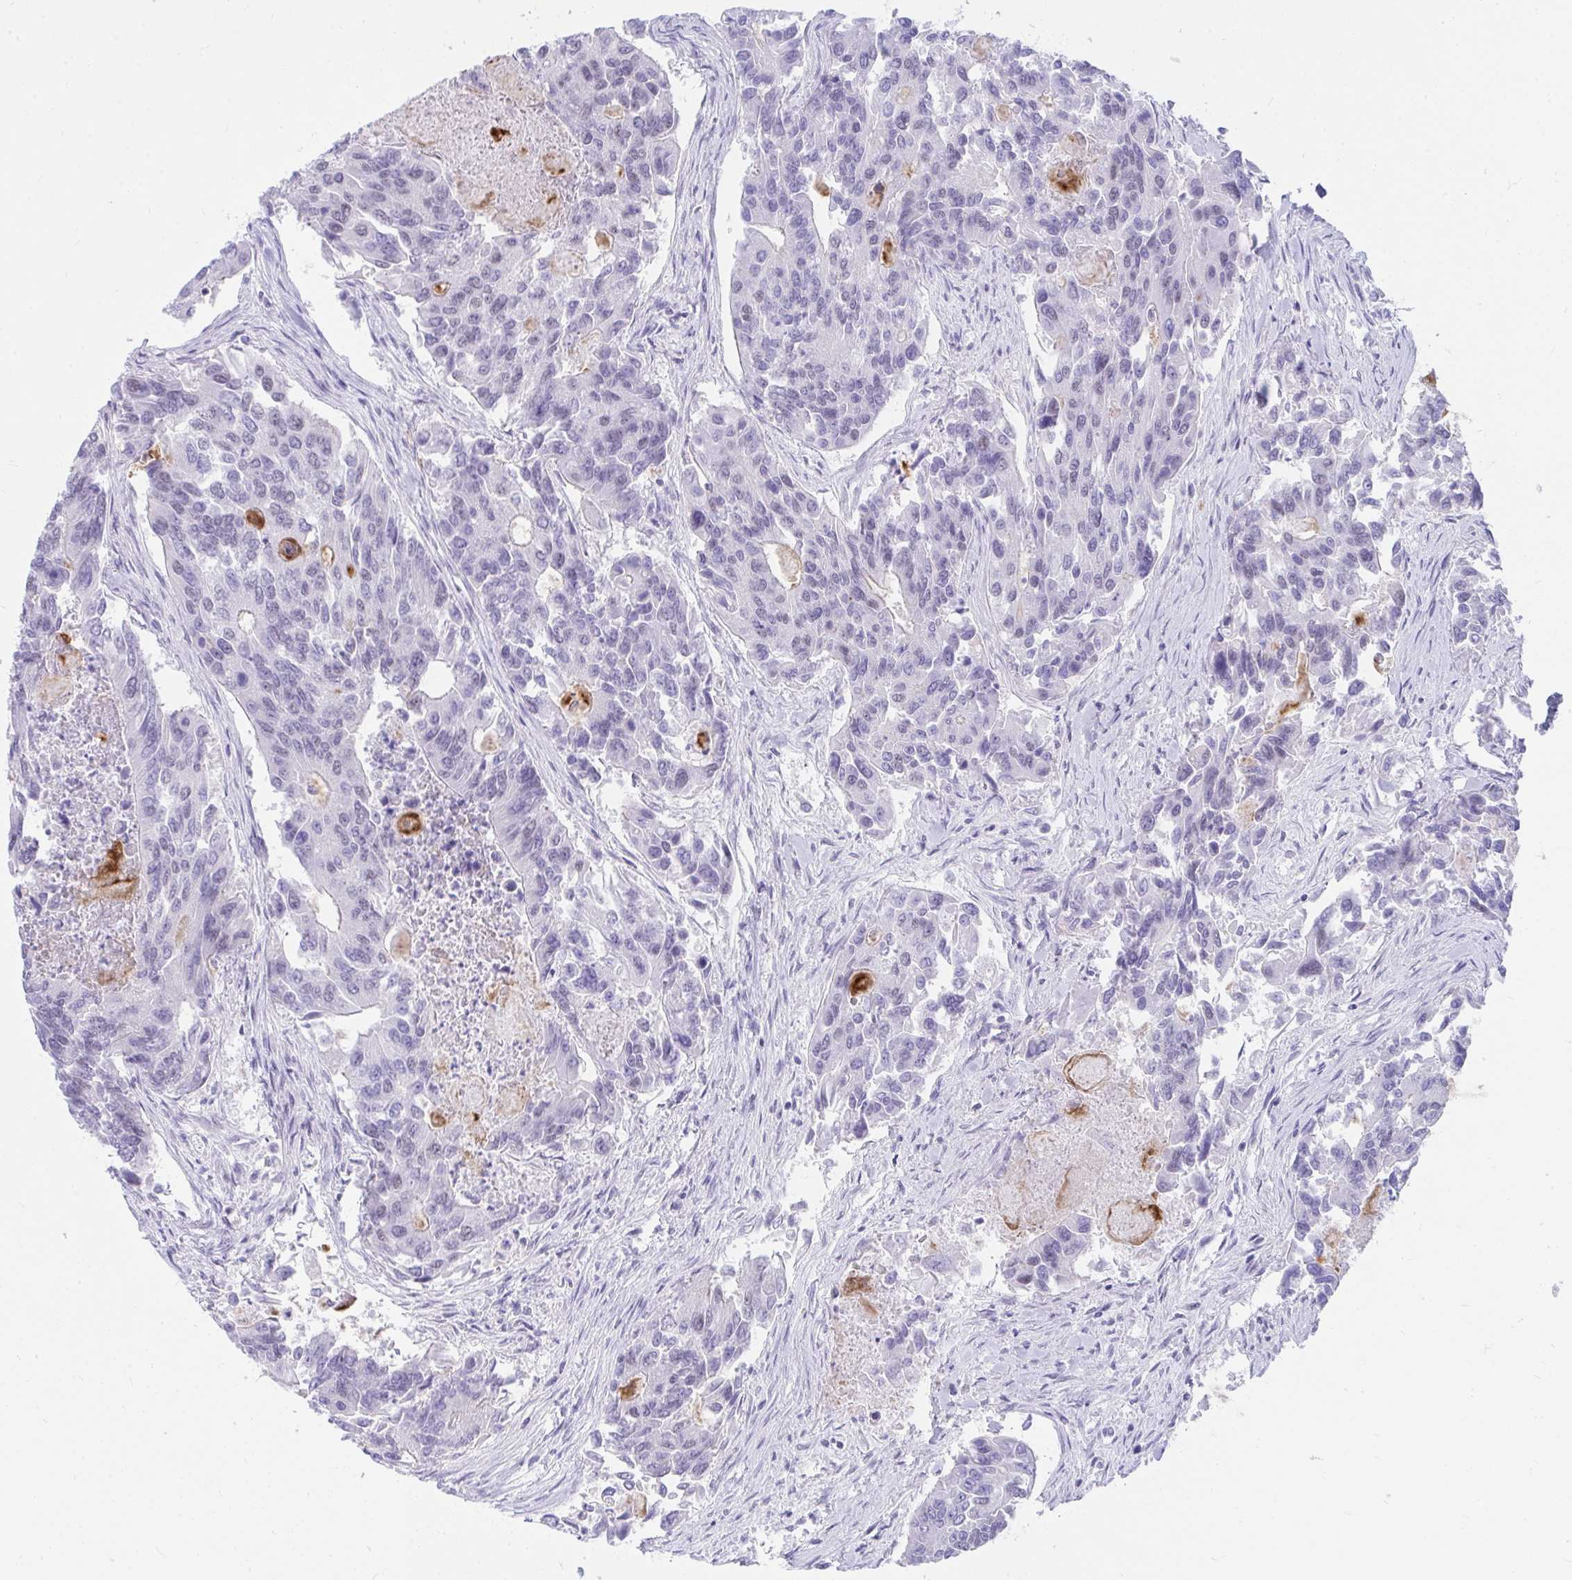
{"staining": {"intensity": "negative", "quantity": "none", "location": "none"}, "tissue": "colorectal cancer", "cell_type": "Tumor cells", "image_type": "cancer", "snomed": [{"axis": "morphology", "description": "Adenocarcinoma, NOS"}, {"axis": "topography", "description": "Colon"}], "caption": "Immunohistochemistry histopathology image of colorectal adenocarcinoma stained for a protein (brown), which exhibits no staining in tumor cells.", "gene": "OR5F1", "patient": {"sex": "female", "age": 67}}